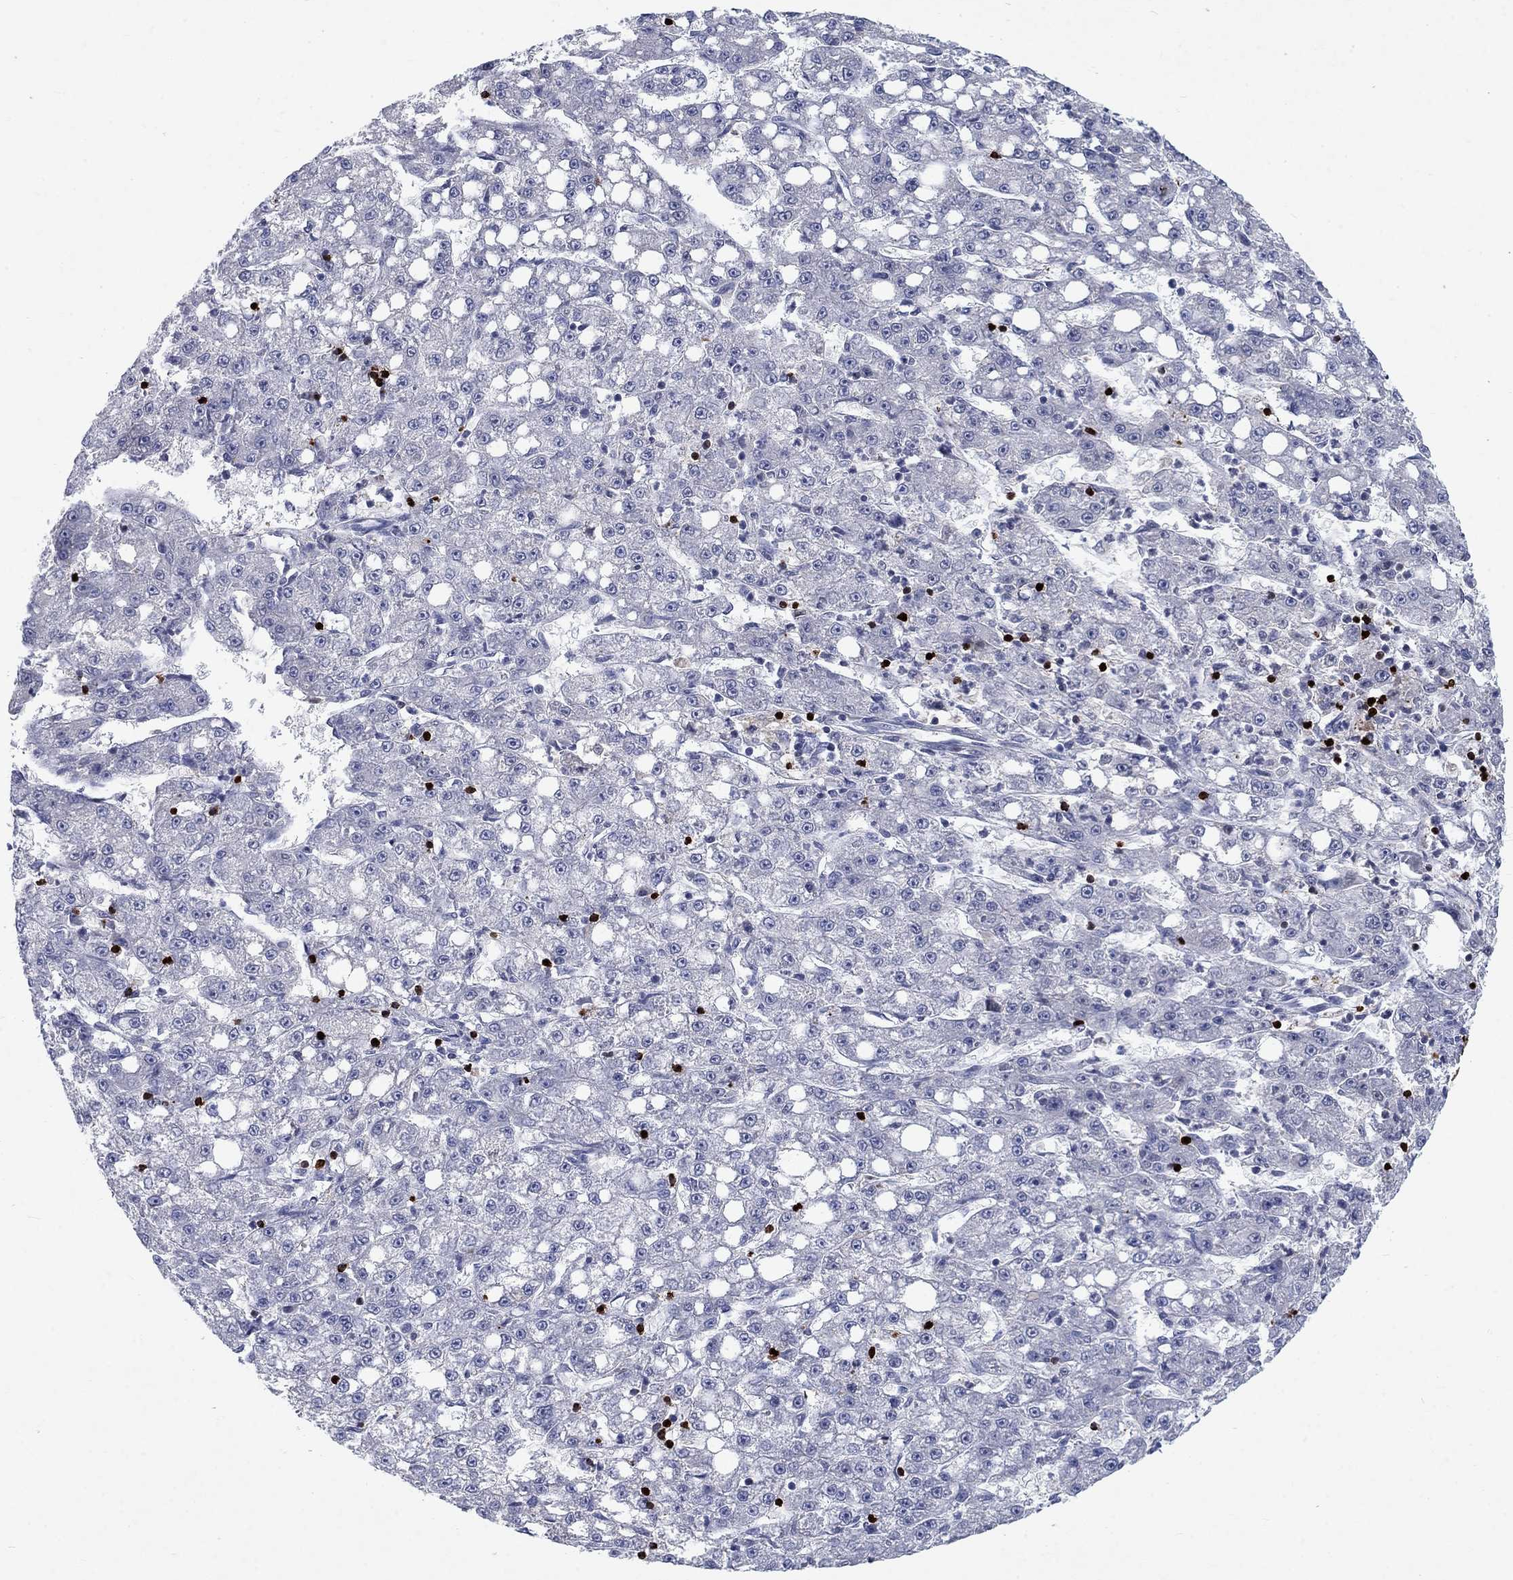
{"staining": {"intensity": "negative", "quantity": "none", "location": "none"}, "tissue": "liver cancer", "cell_type": "Tumor cells", "image_type": "cancer", "snomed": [{"axis": "morphology", "description": "Carcinoma, Hepatocellular, NOS"}, {"axis": "topography", "description": "Liver"}], "caption": "Tumor cells are negative for brown protein staining in liver cancer.", "gene": "GZMA", "patient": {"sex": "female", "age": 65}}